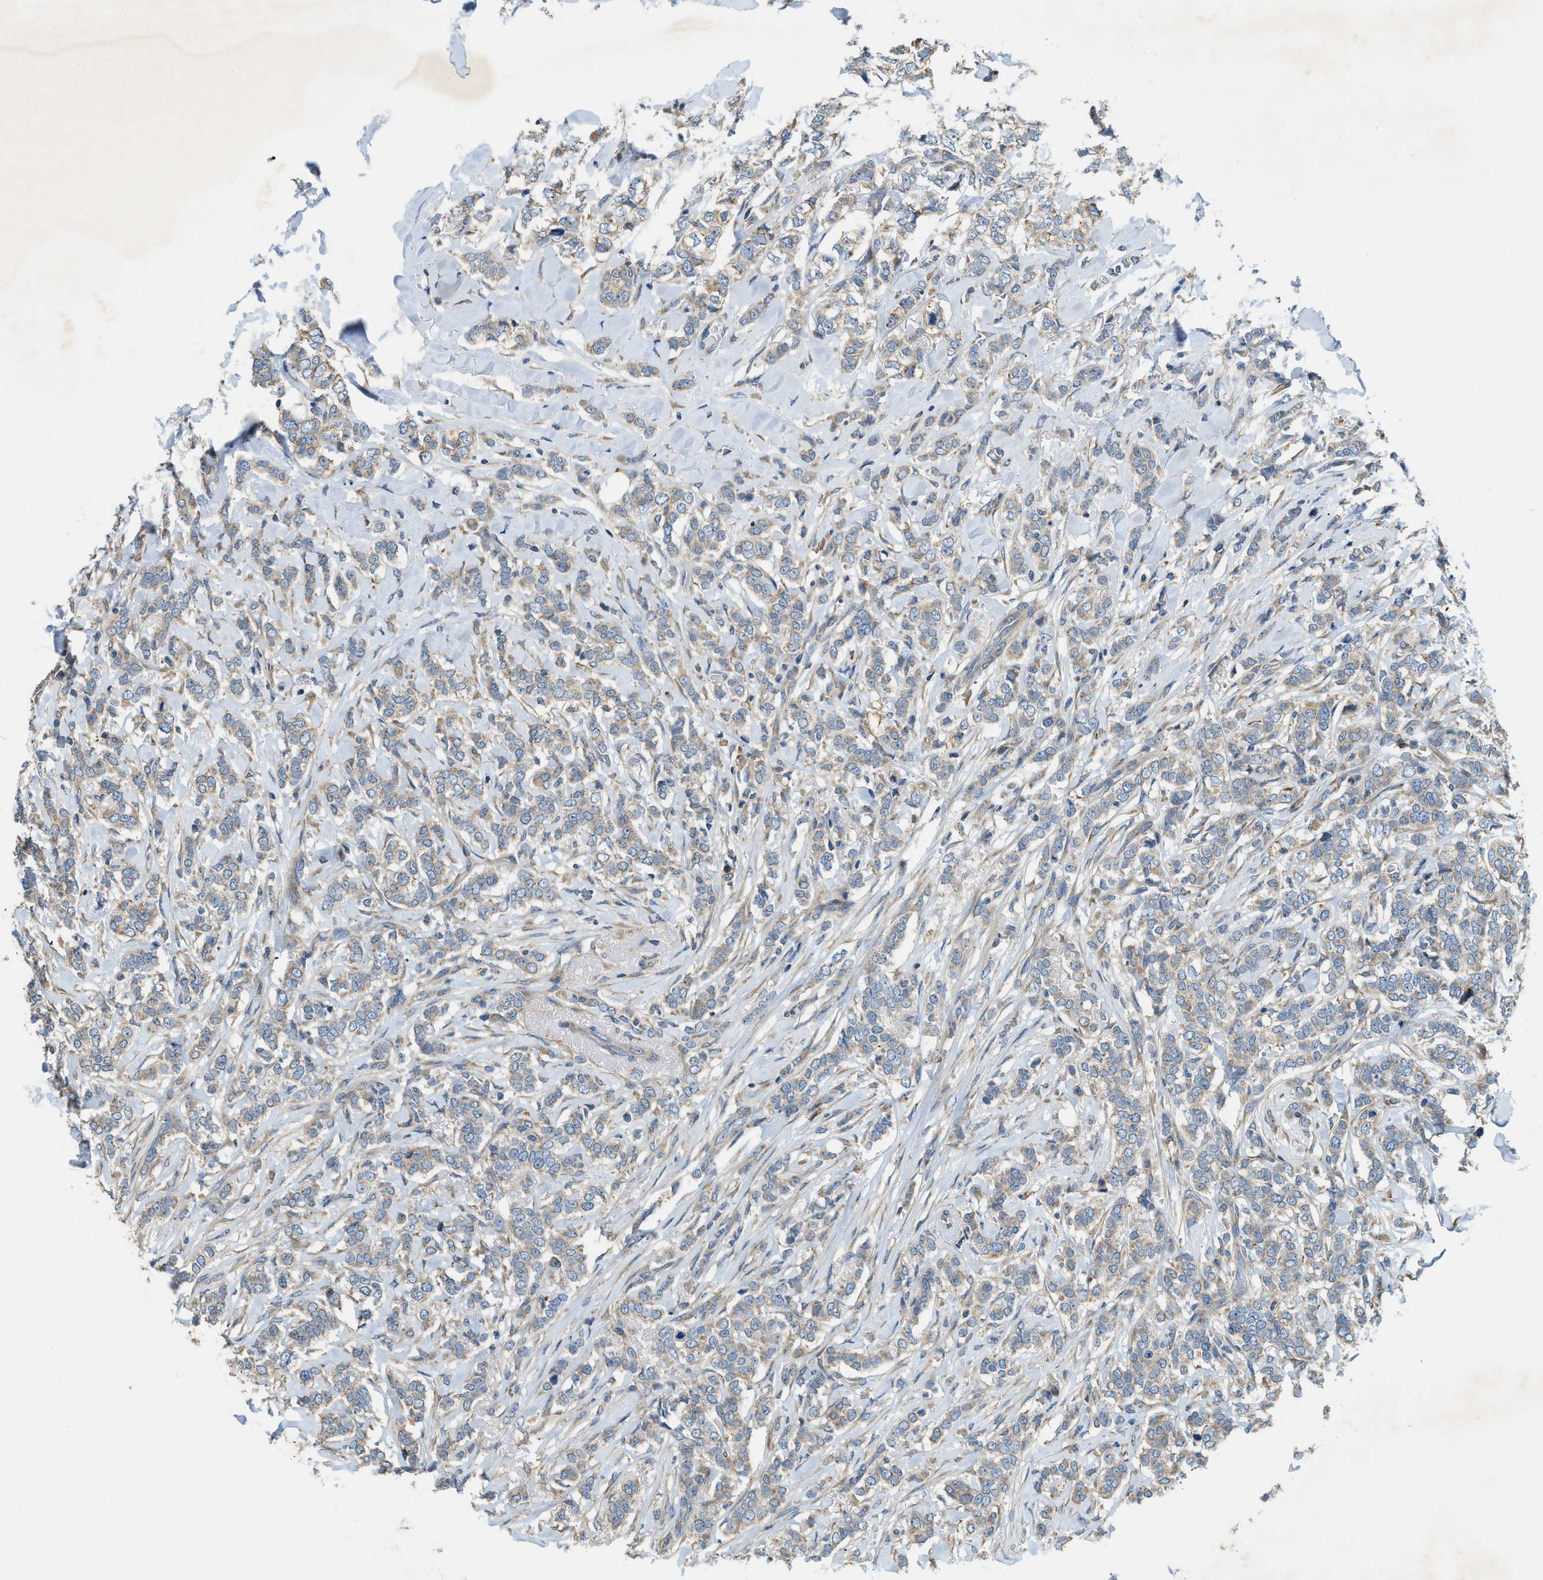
{"staining": {"intensity": "weak", "quantity": ">75%", "location": "cytoplasmic/membranous"}, "tissue": "breast cancer", "cell_type": "Tumor cells", "image_type": "cancer", "snomed": [{"axis": "morphology", "description": "Lobular carcinoma"}, {"axis": "topography", "description": "Skin"}, {"axis": "topography", "description": "Breast"}], "caption": "Breast lobular carcinoma was stained to show a protein in brown. There is low levels of weak cytoplasmic/membranous expression in about >75% of tumor cells. (brown staining indicates protein expression, while blue staining denotes nuclei).", "gene": "TMEM68", "patient": {"sex": "female", "age": 46}}